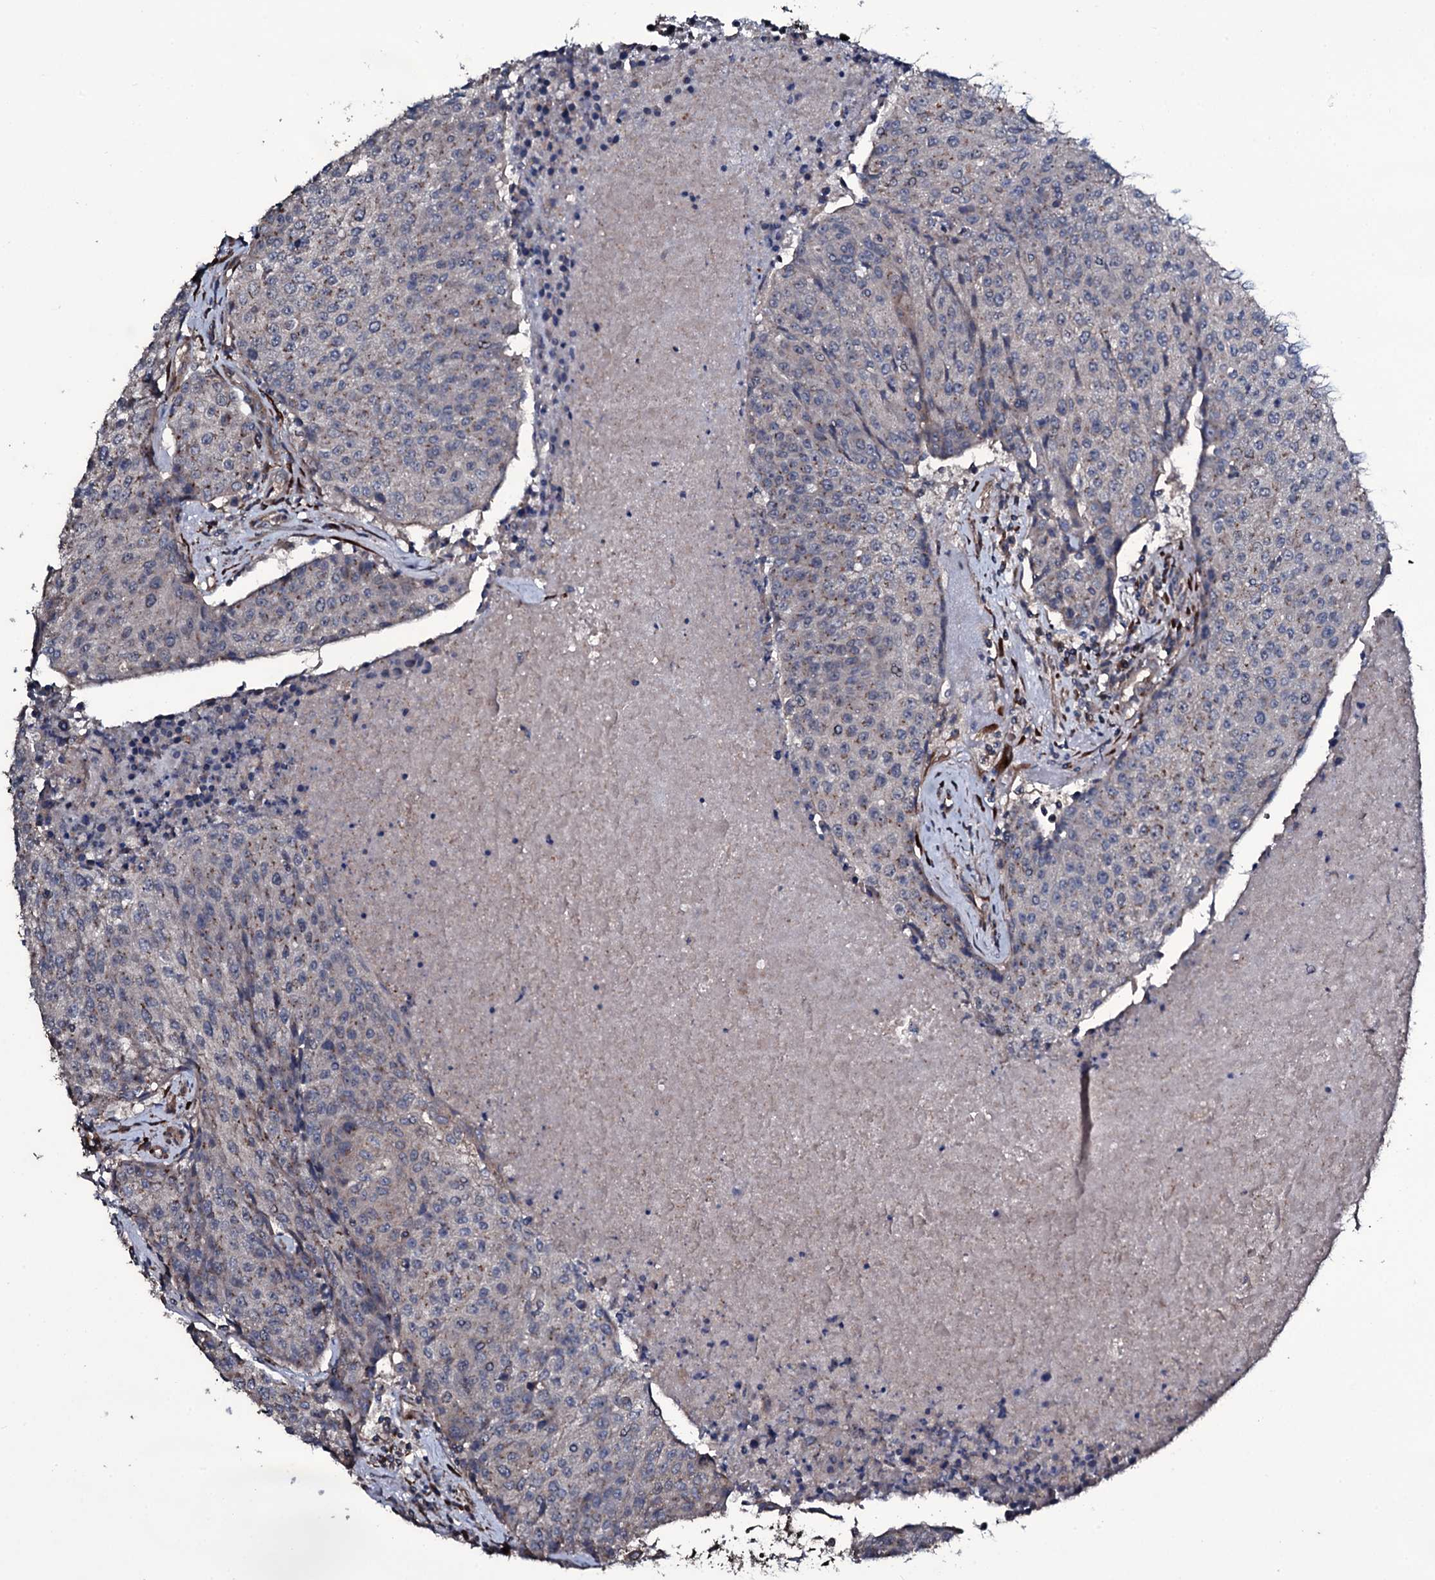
{"staining": {"intensity": "negative", "quantity": "none", "location": "none"}, "tissue": "urothelial cancer", "cell_type": "Tumor cells", "image_type": "cancer", "snomed": [{"axis": "morphology", "description": "Urothelial carcinoma, High grade"}, {"axis": "topography", "description": "Urinary bladder"}], "caption": "The image demonstrates no significant expression in tumor cells of high-grade urothelial carcinoma.", "gene": "WIPF3", "patient": {"sex": "female", "age": 85}}